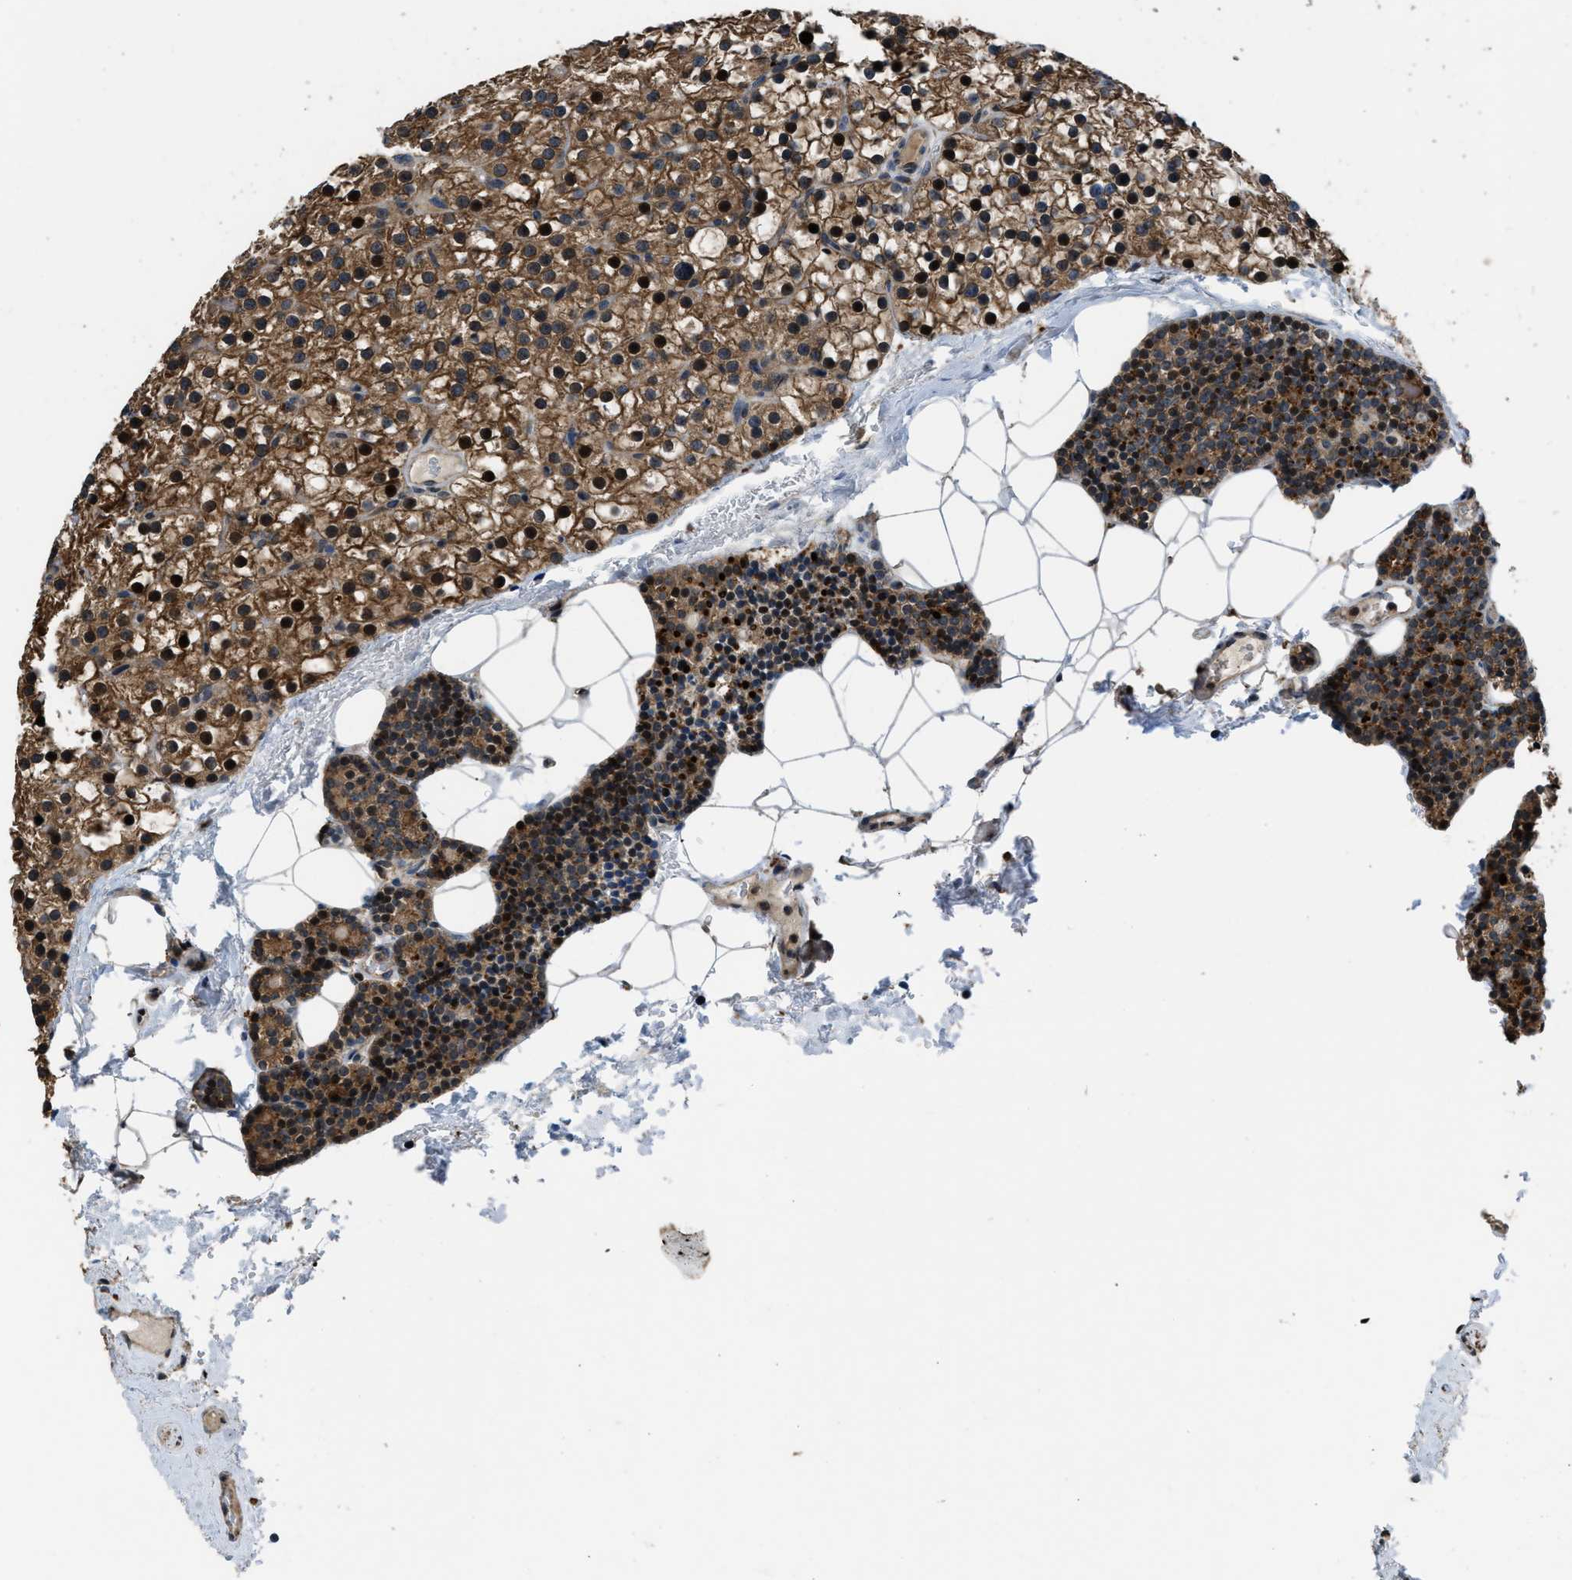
{"staining": {"intensity": "strong", "quantity": ">75%", "location": "cytoplasmic/membranous,nuclear"}, "tissue": "parathyroid gland", "cell_type": "Glandular cells", "image_type": "normal", "snomed": [{"axis": "morphology", "description": "Normal tissue, NOS"}, {"axis": "morphology", "description": "Adenoma, NOS"}, {"axis": "topography", "description": "Parathyroid gland"}], "caption": "DAB (3,3'-diaminobenzidine) immunohistochemical staining of unremarkable human parathyroid gland demonstrates strong cytoplasmic/membranous,nuclear protein staining in about >75% of glandular cells. The staining was performed using DAB (3,3'-diaminobenzidine) to visualize the protein expression in brown, while the nuclei were stained in blue with hematoxylin (Magnification: 20x).", "gene": "CTBS", "patient": {"sex": "female", "age": 70}}